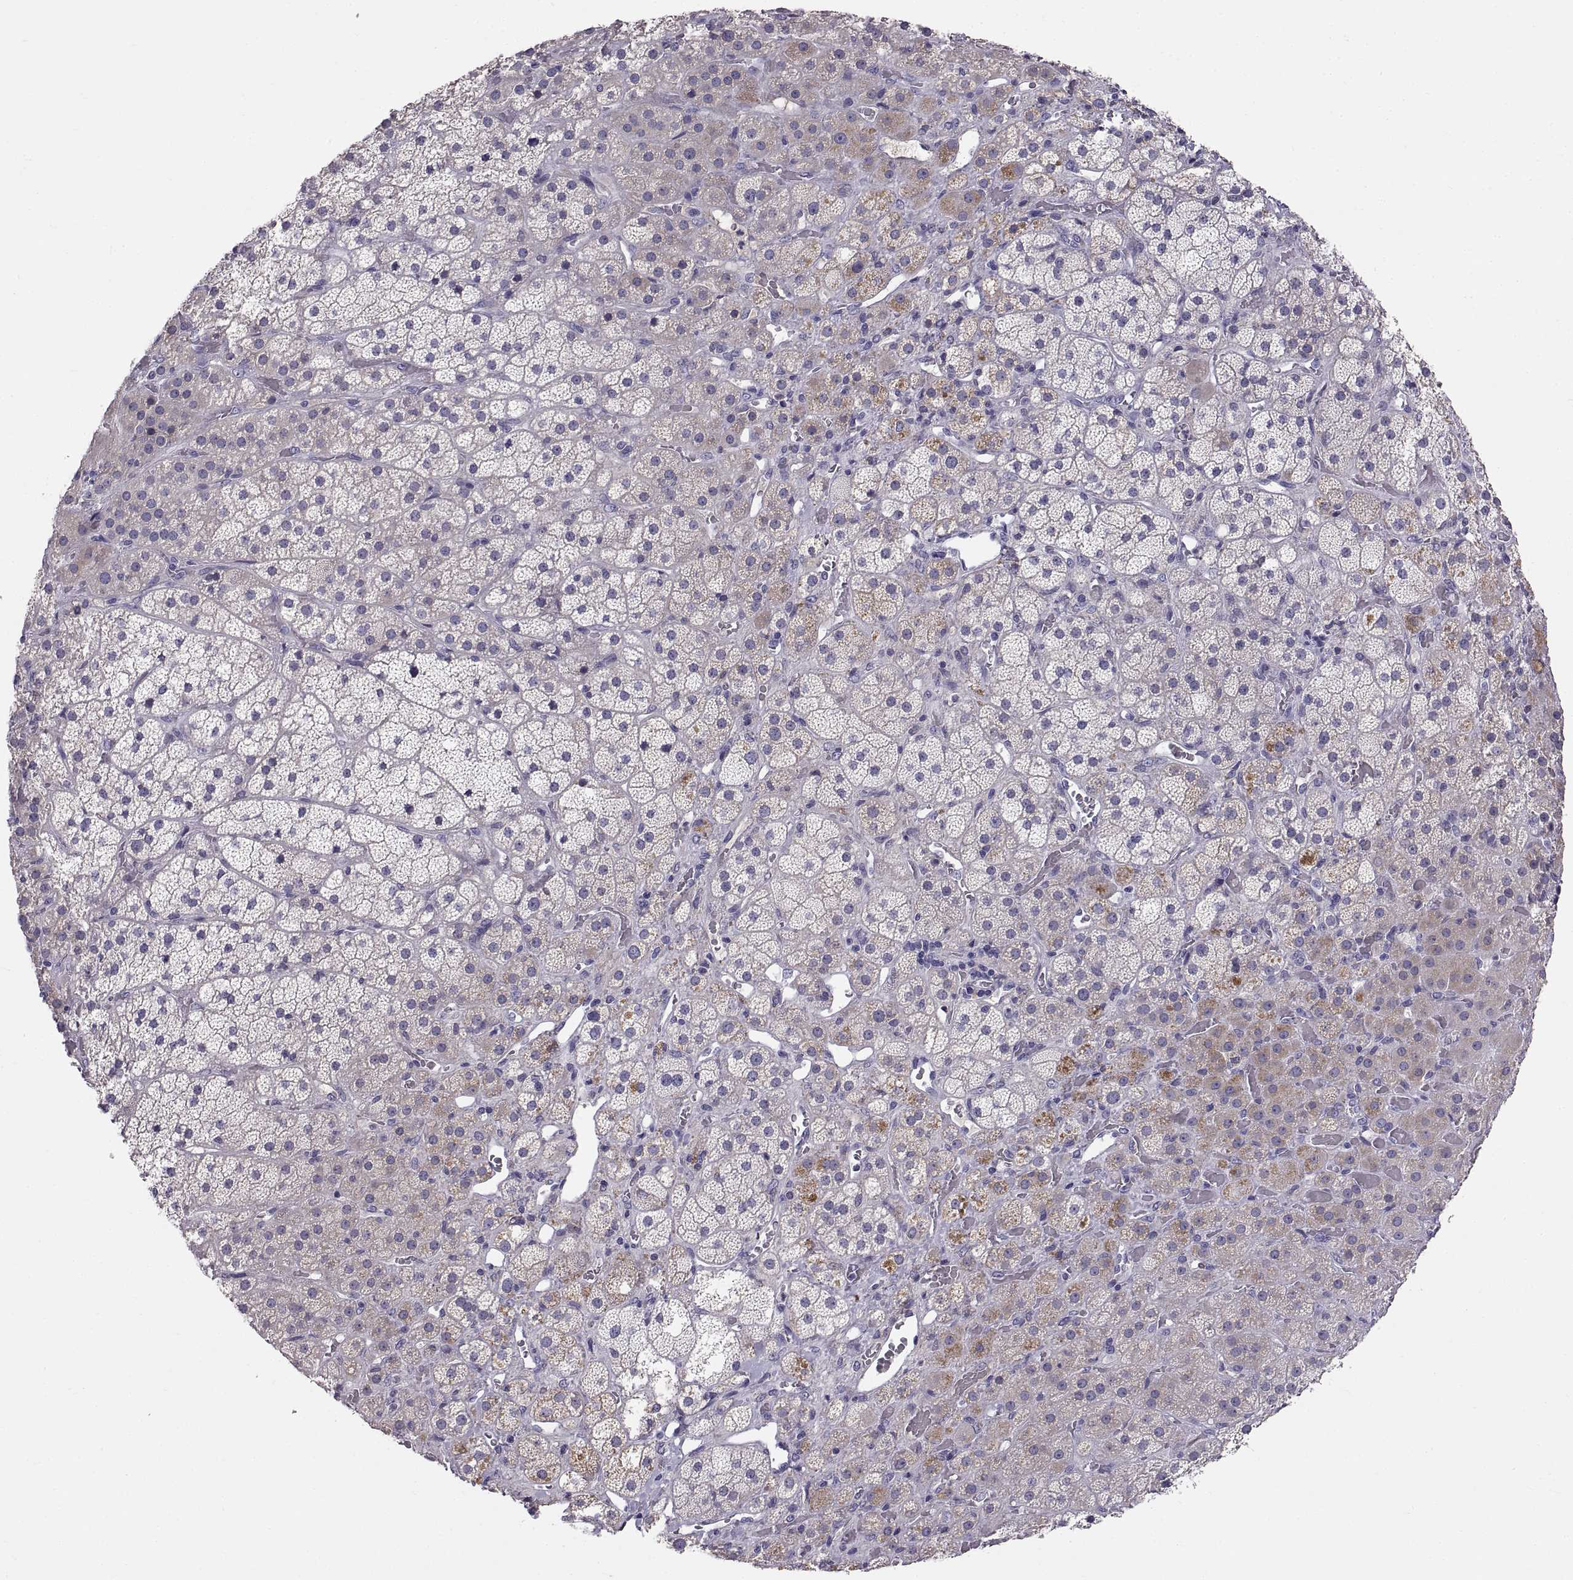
{"staining": {"intensity": "weak", "quantity": "<25%", "location": "cytoplasmic/membranous"}, "tissue": "adrenal gland", "cell_type": "Glandular cells", "image_type": "normal", "snomed": [{"axis": "morphology", "description": "Normal tissue, NOS"}, {"axis": "topography", "description": "Adrenal gland"}], "caption": "DAB immunohistochemical staining of benign adrenal gland reveals no significant positivity in glandular cells.", "gene": "ADAM32", "patient": {"sex": "male", "age": 57}}